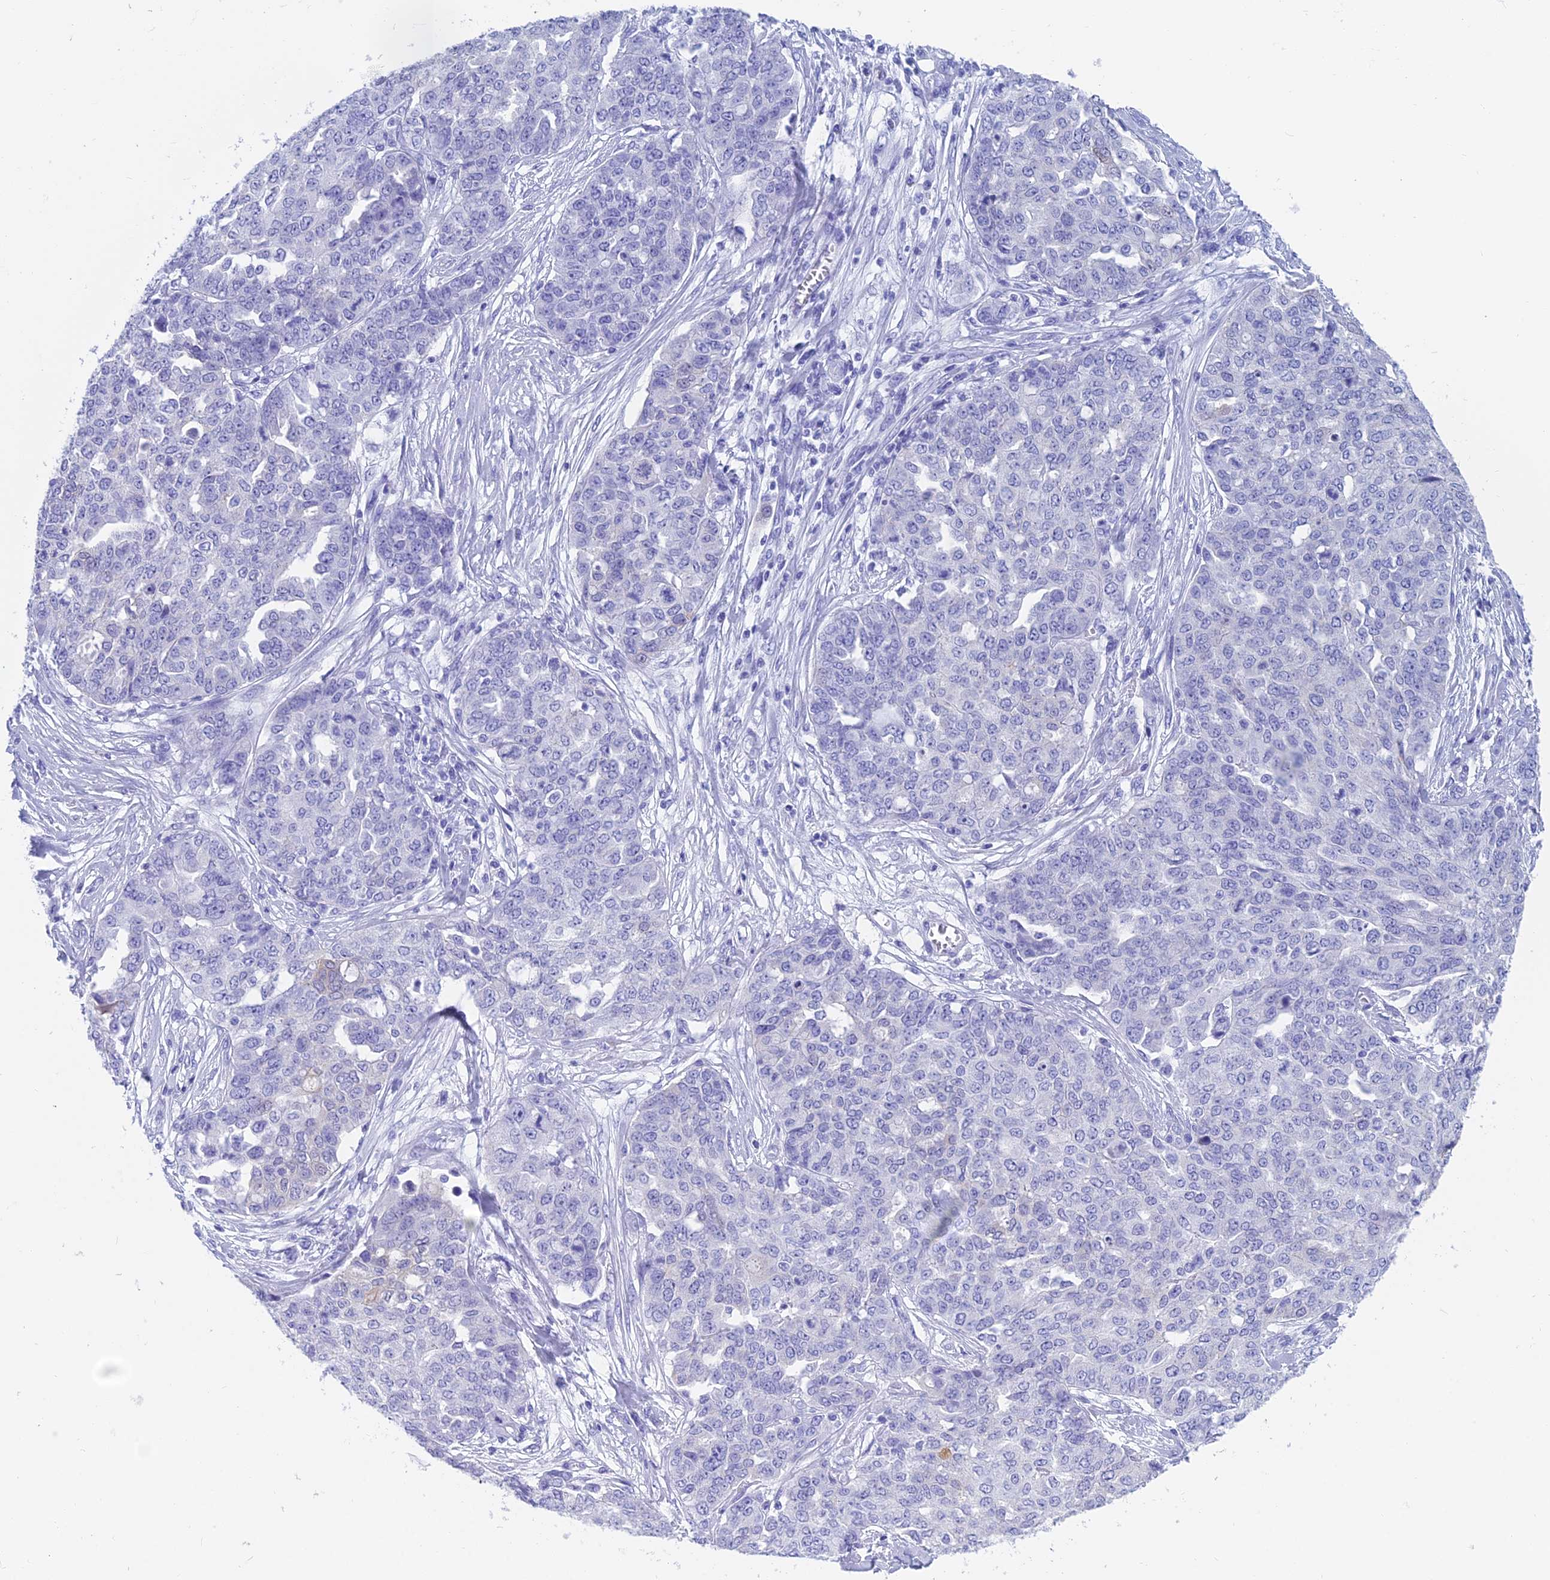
{"staining": {"intensity": "negative", "quantity": "none", "location": "none"}, "tissue": "ovarian cancer", "cell_type": "Tumor cells", "image_type": "cancer", "snomed": [{"axis": "morphology", "description": "Cystadenocarcinoma, serous, NOS"}, {"axis": "topography", "description": "Soft tissue"}, {"axis": "topography", "description": "Ovary"}], "caption": "This is an IHC photomicrograph of ovarian serous cystadenocarcinoma. There is no positivity in tumor cells.", "gene": "CAPS", "patient": {"sex": "female", "age": 57}}